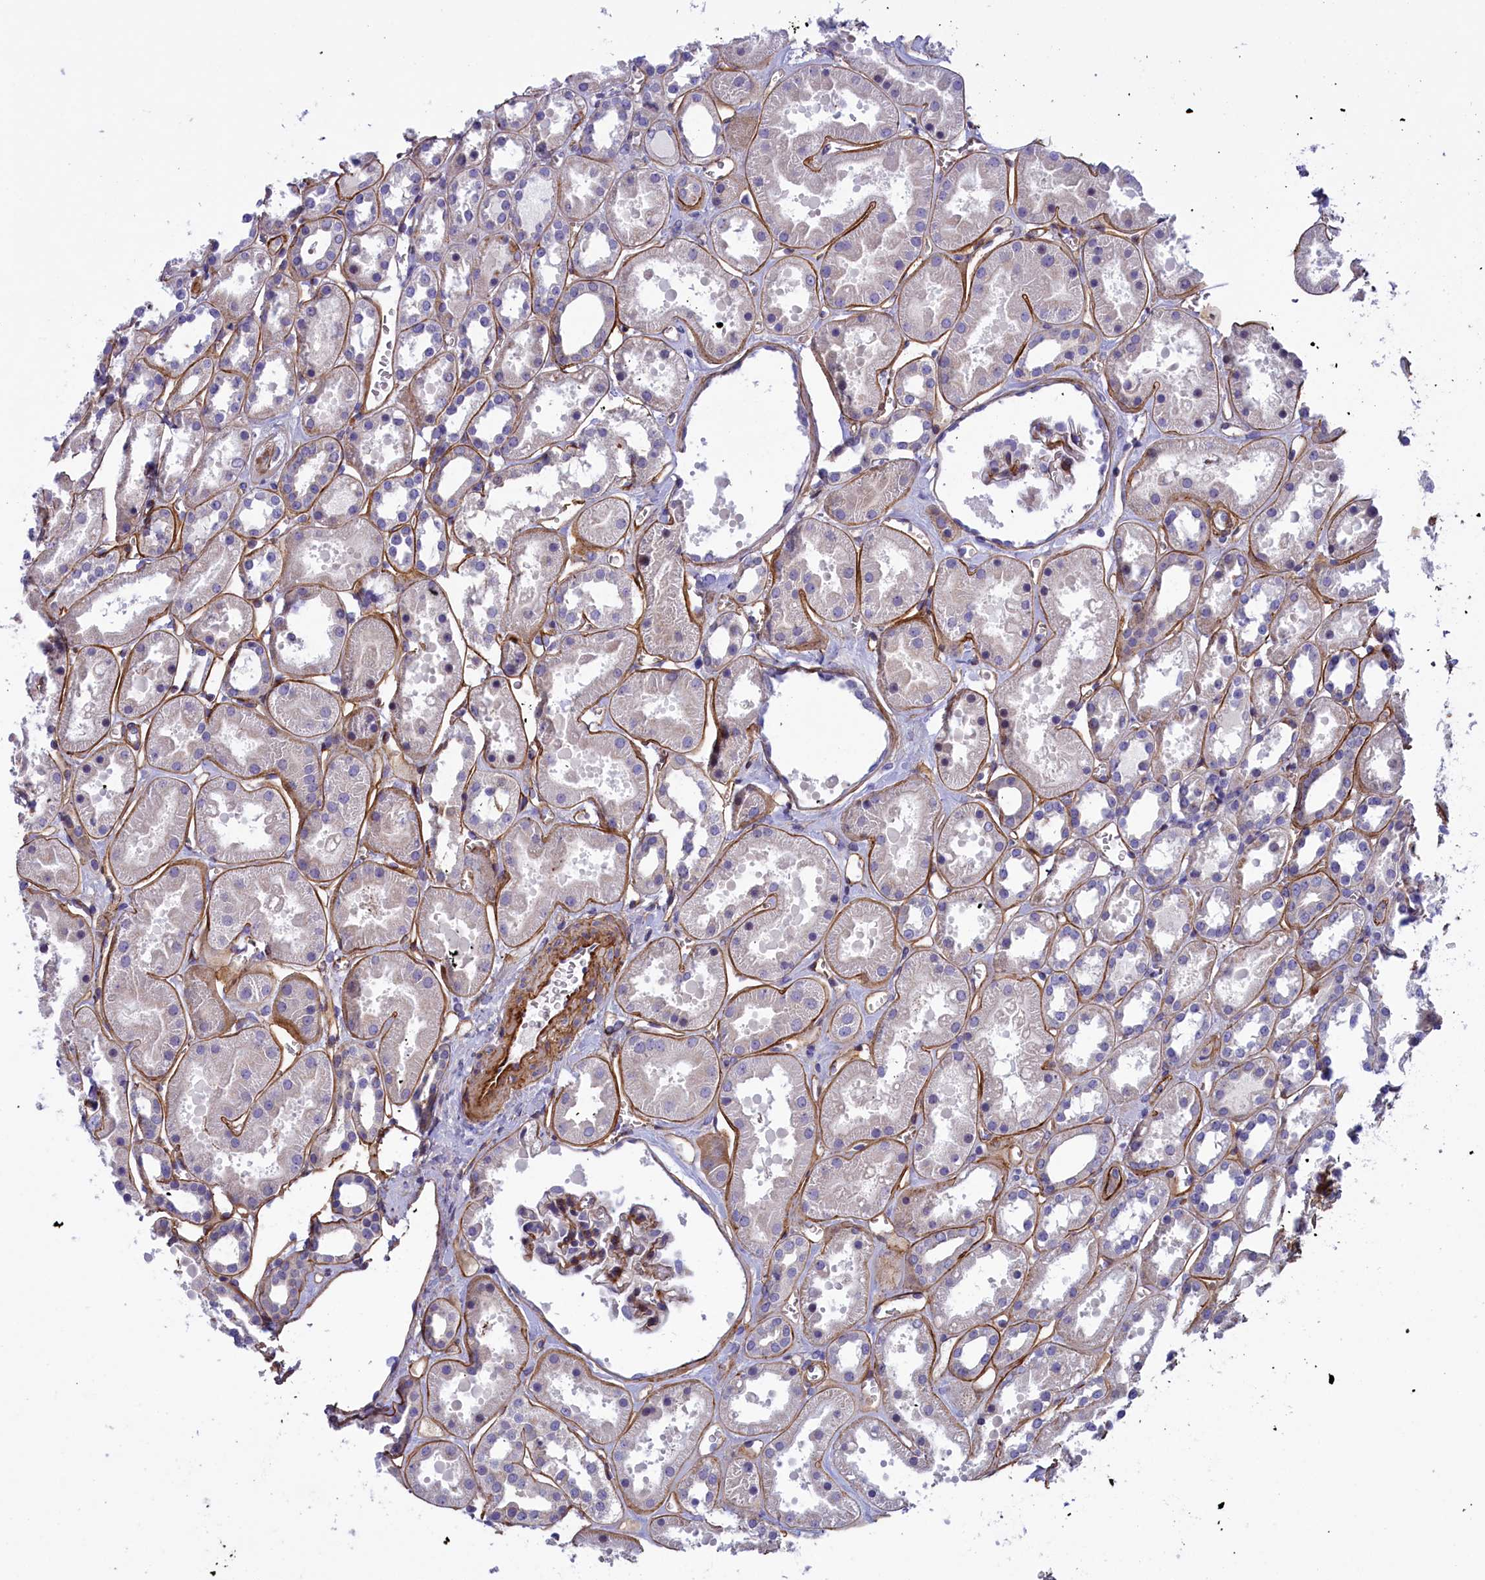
{"staining": {"intensity": "weak", "quantity": "<25%", "location": "nuclear"}, "tissue": "kidney", "cell_type": "Cells in glomeruli", "image_type": "normal", "snomed": [{"axis": "morphology", "description": "Normal tissue, NOS"}, {"axis": "topography", "description": "Kidney"}], "caption": "Kidney stained for a protein using immunohistochemistry shows no expression cells in glomeruli.", "gene": "LOXL1", "patient": {"sex": "female", "age": 41}}